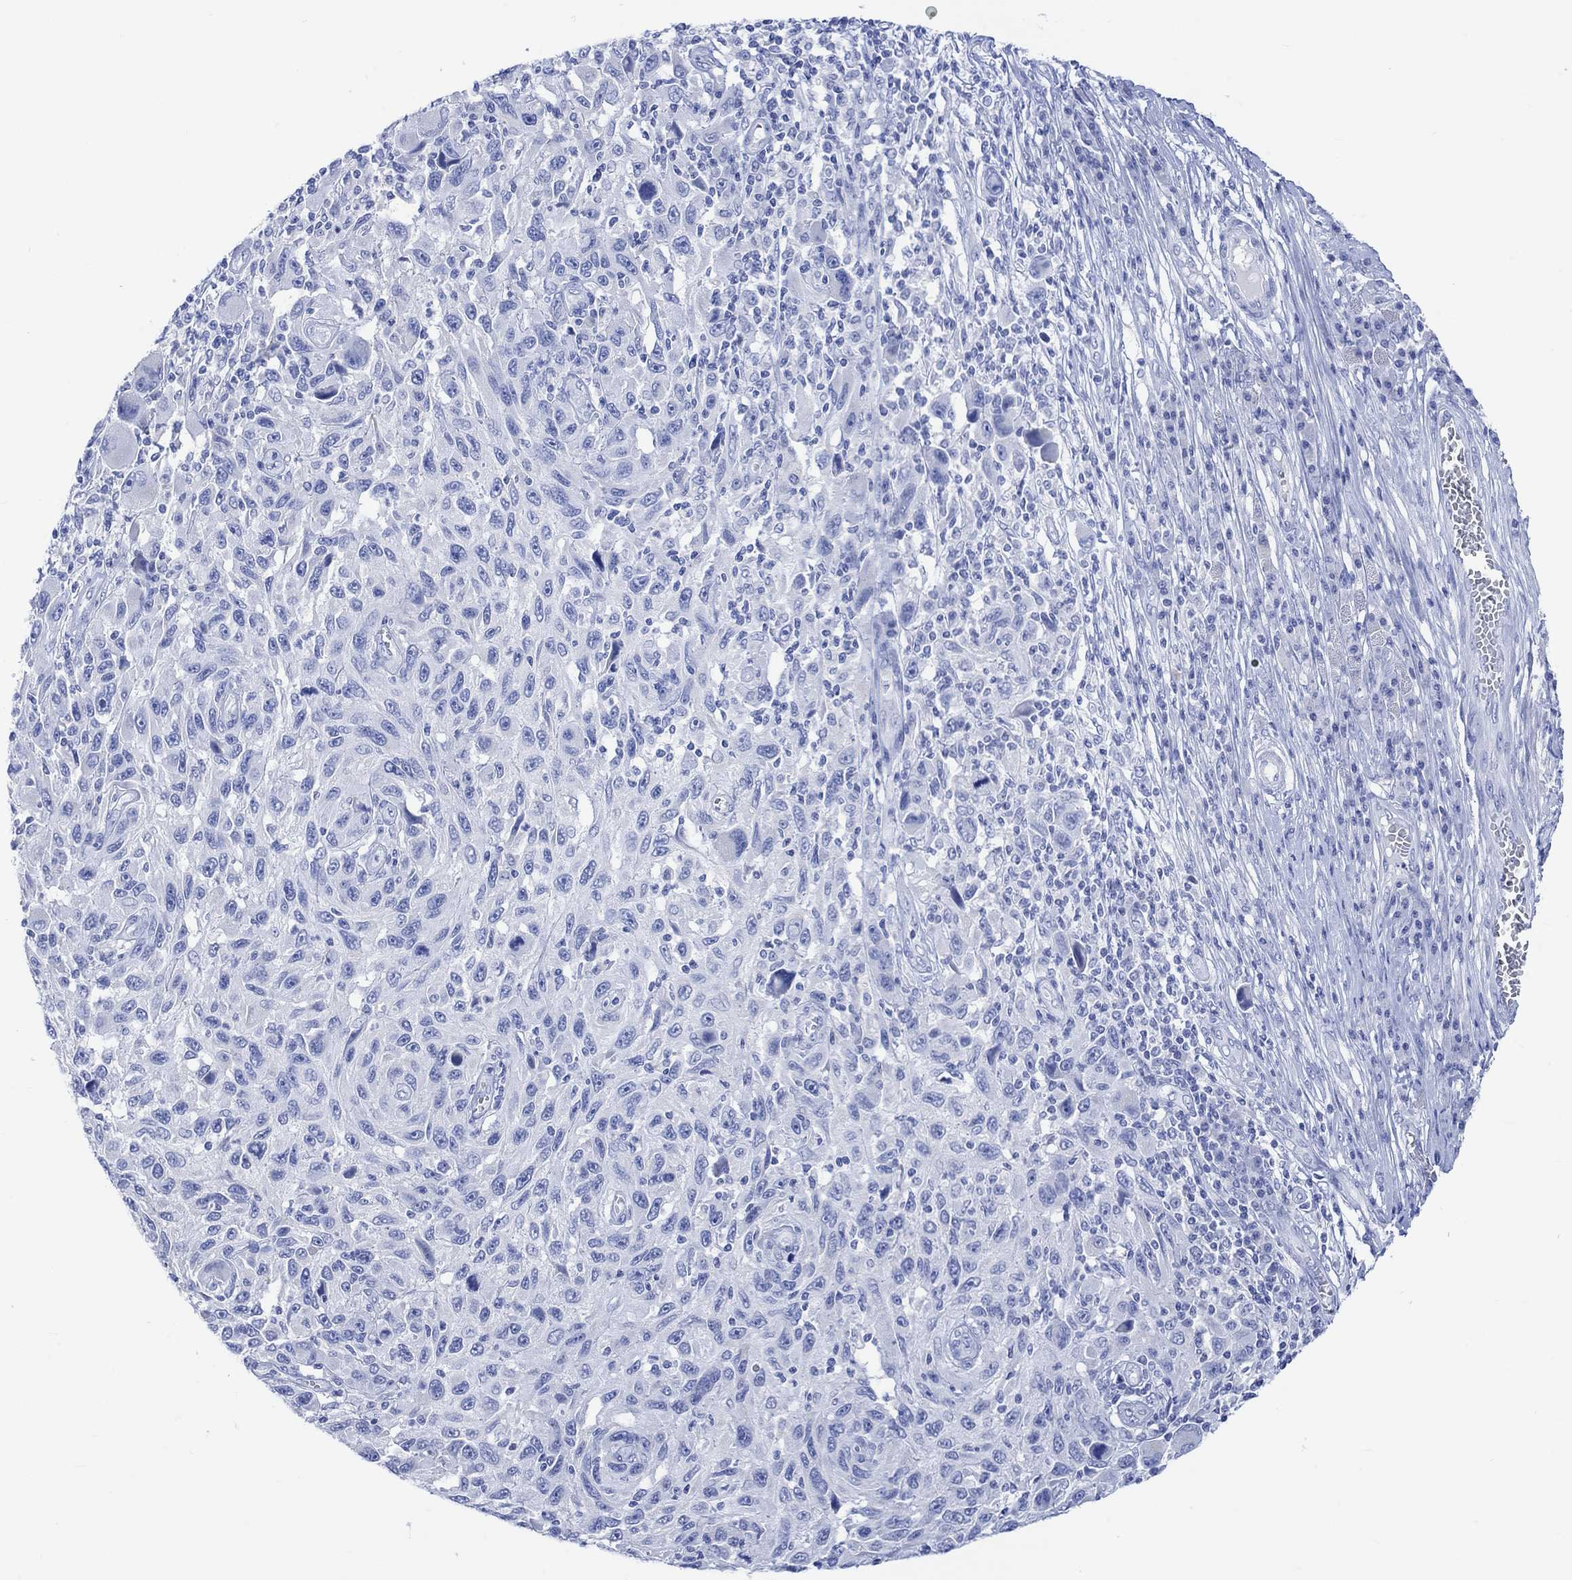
{"staining": {"intensity": "negative", "quantity": "none", "location": "none"}, "tissue": "melanoma", "cell_type": "Tumor cells", "image_type": "cancer", "snomed": [{"axis": "morphology", "description": "Malignant melanoma, NOS"}, {"axis": "topography", "description": "Skin"}], "caption": "An image of human malignant melanoma is negative for staining in tumor cells.", "gene": "CALCA", "patient": {"sex": "male", "age": 53}}